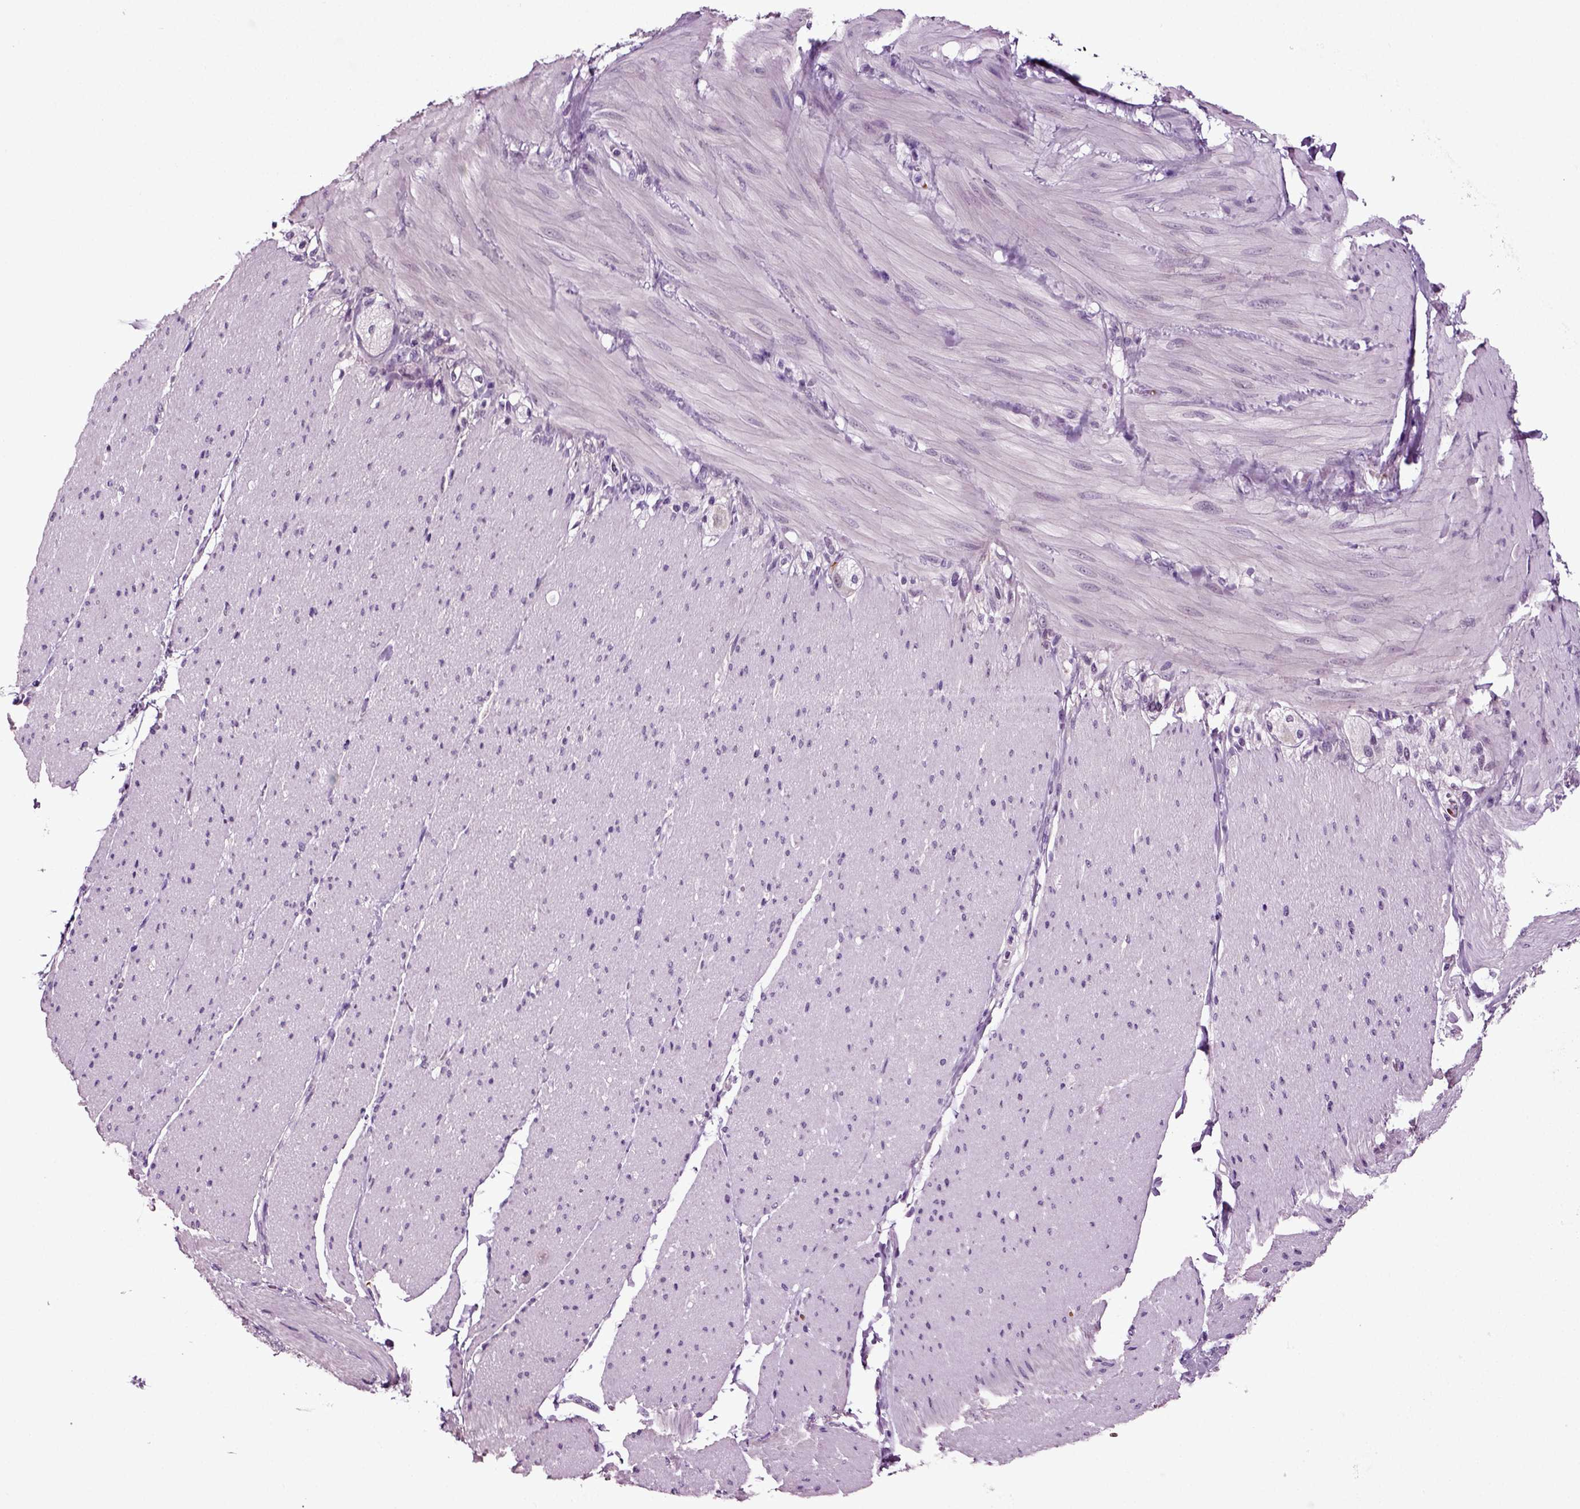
{"staining": {"intensity": "negative", "quantity": "none", "location": "none"}, "tissue": "adipose tissue", "cell_type": "Adipocytes", "image_type": "normal", "snomed": [{"axis": "morphology", "description": "Normal tissue, NOS"}, {"axis": "topography", "description": "Smooth muscle"}, {"axis": "topography", "description": "Duodenum"}, {"axis": "topography", "description": "Peripheral nerve tissue"}], "caption": "IHC of unremarkable adipose tissue reveals no positivity in adipocytes.", "gene": "SPATA17", "patient": {"sex": "female", "age": 61}}